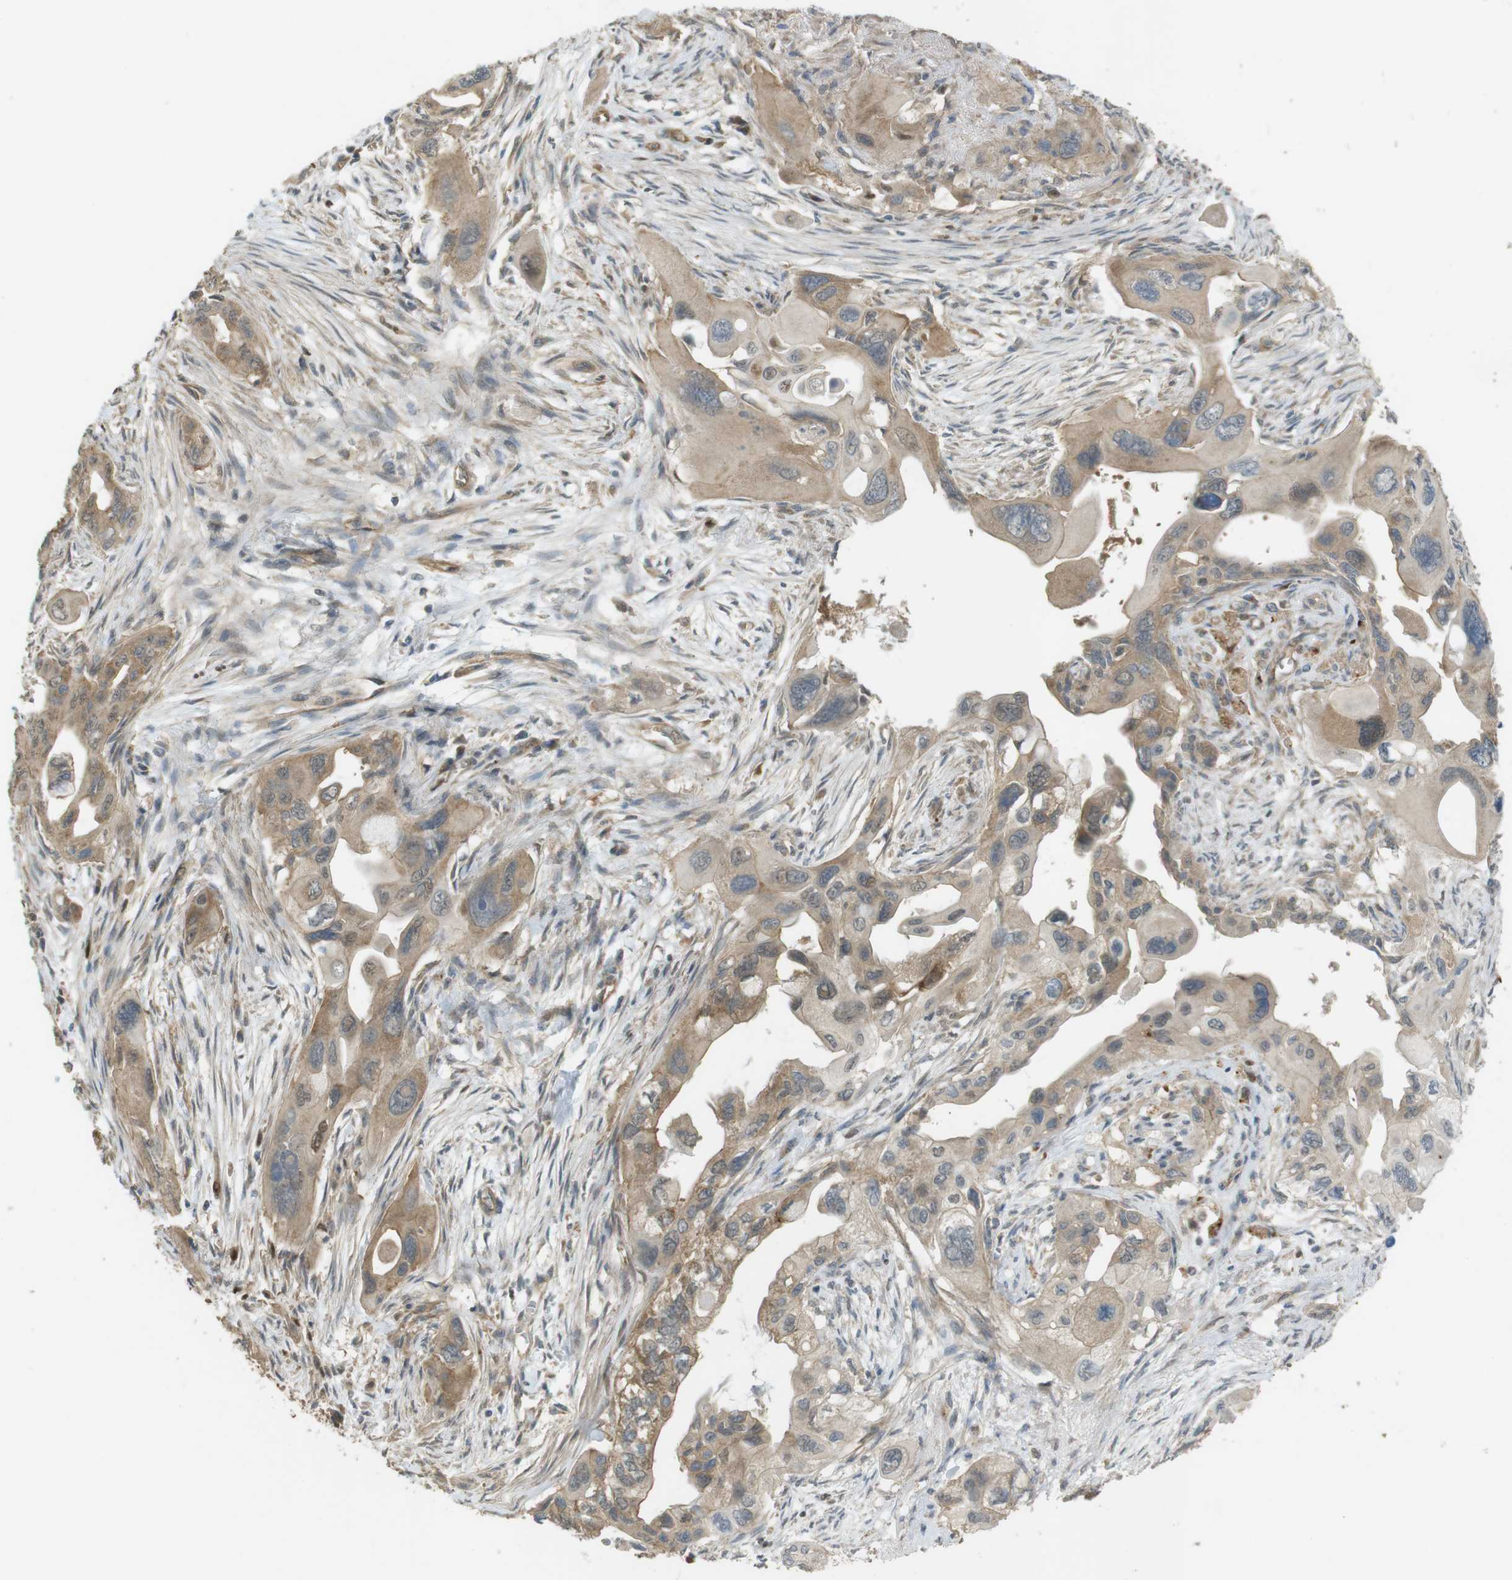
{"staining": {"intensity": "weak", "quantity": ">75%", "location": "cytoplasmic/membranous"}, "tissue": "pancreatic cancer", "cell_type": "Tumor cells", "image_type": "cancer", "snomed": [{"axis": "morphology", "description": "Adenocarcinoma, NOS"}, {"axis": "topography", "description": "Pancreas"}], "caption": "Brown immunohistochemical staining in pancreatic cancer (adenocarcinoma) reveals weak cytoplasmic/membranous expression in approximately >75% of tumor cells. Using DAB (3,3'-diaminobenzidine) (brown) and hematoxylin (blue) stains, captured at high magnification using brightfield microscopy.", "gene": "ZDHHC20", "patient": {"sex": "male", "age": 73}}